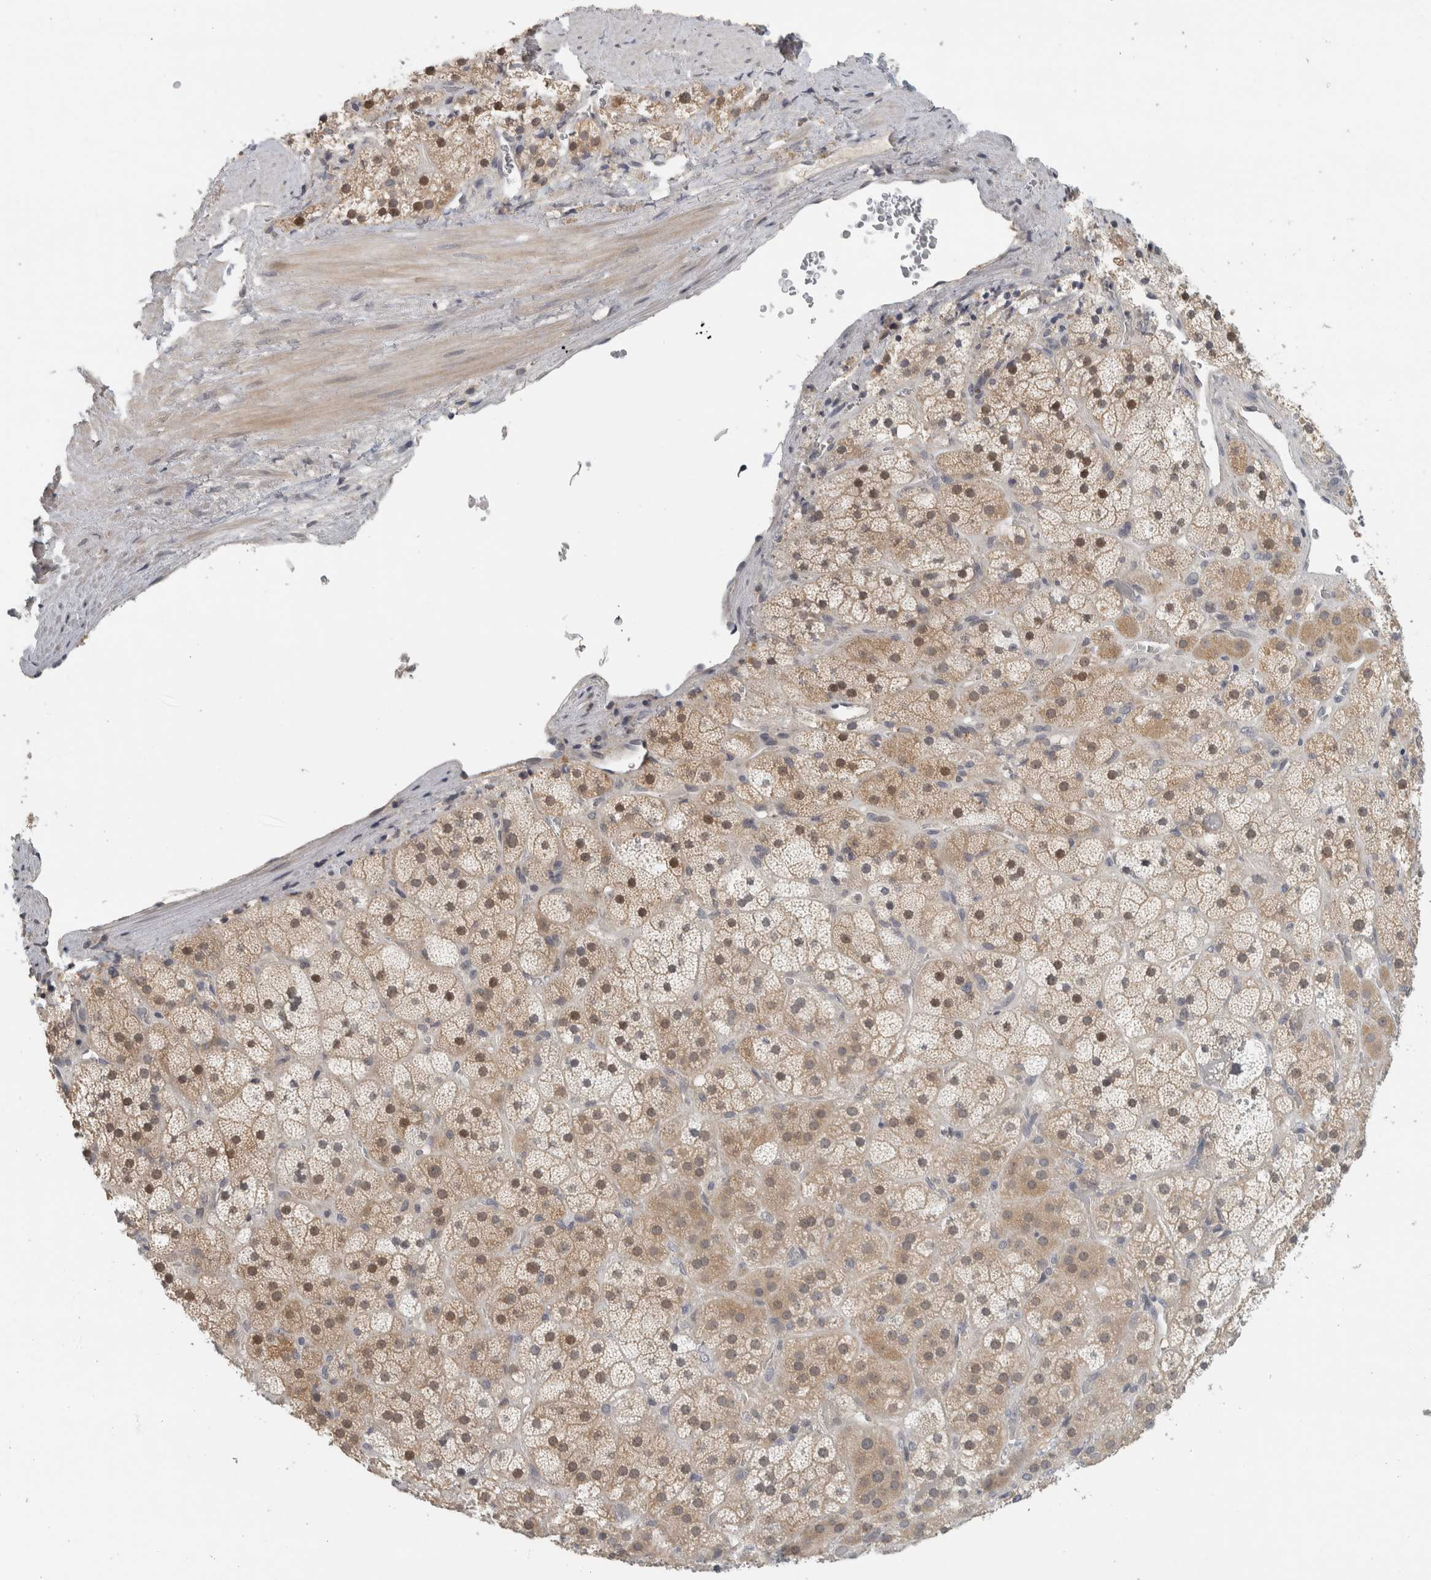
{"staining": {"intensity": "weak", "quantity": "25%-75%", "location": "cytoplasmic/membranous,nuclear"}, "tissue": "adrenal gland", "cell_type": "Glandular cells", "image_type": "normal", "snomed": [{"axis": "morphology", "description": "Normal tissue, NOS"}, {"axis": "topography", "description": "Adrenal gland"}], "caption": "High-magnification brightfield microscopy of normal adrenal gland stained with DAB (brown) and counterstained with hematoxylin (blue). glandular cells exhibit weak cytoplasmic/membranous,nuclear staining is appreciated in about25%-75% of cells.", "gene": "AFP", "patient": {"sex": "male", "age": 57}}